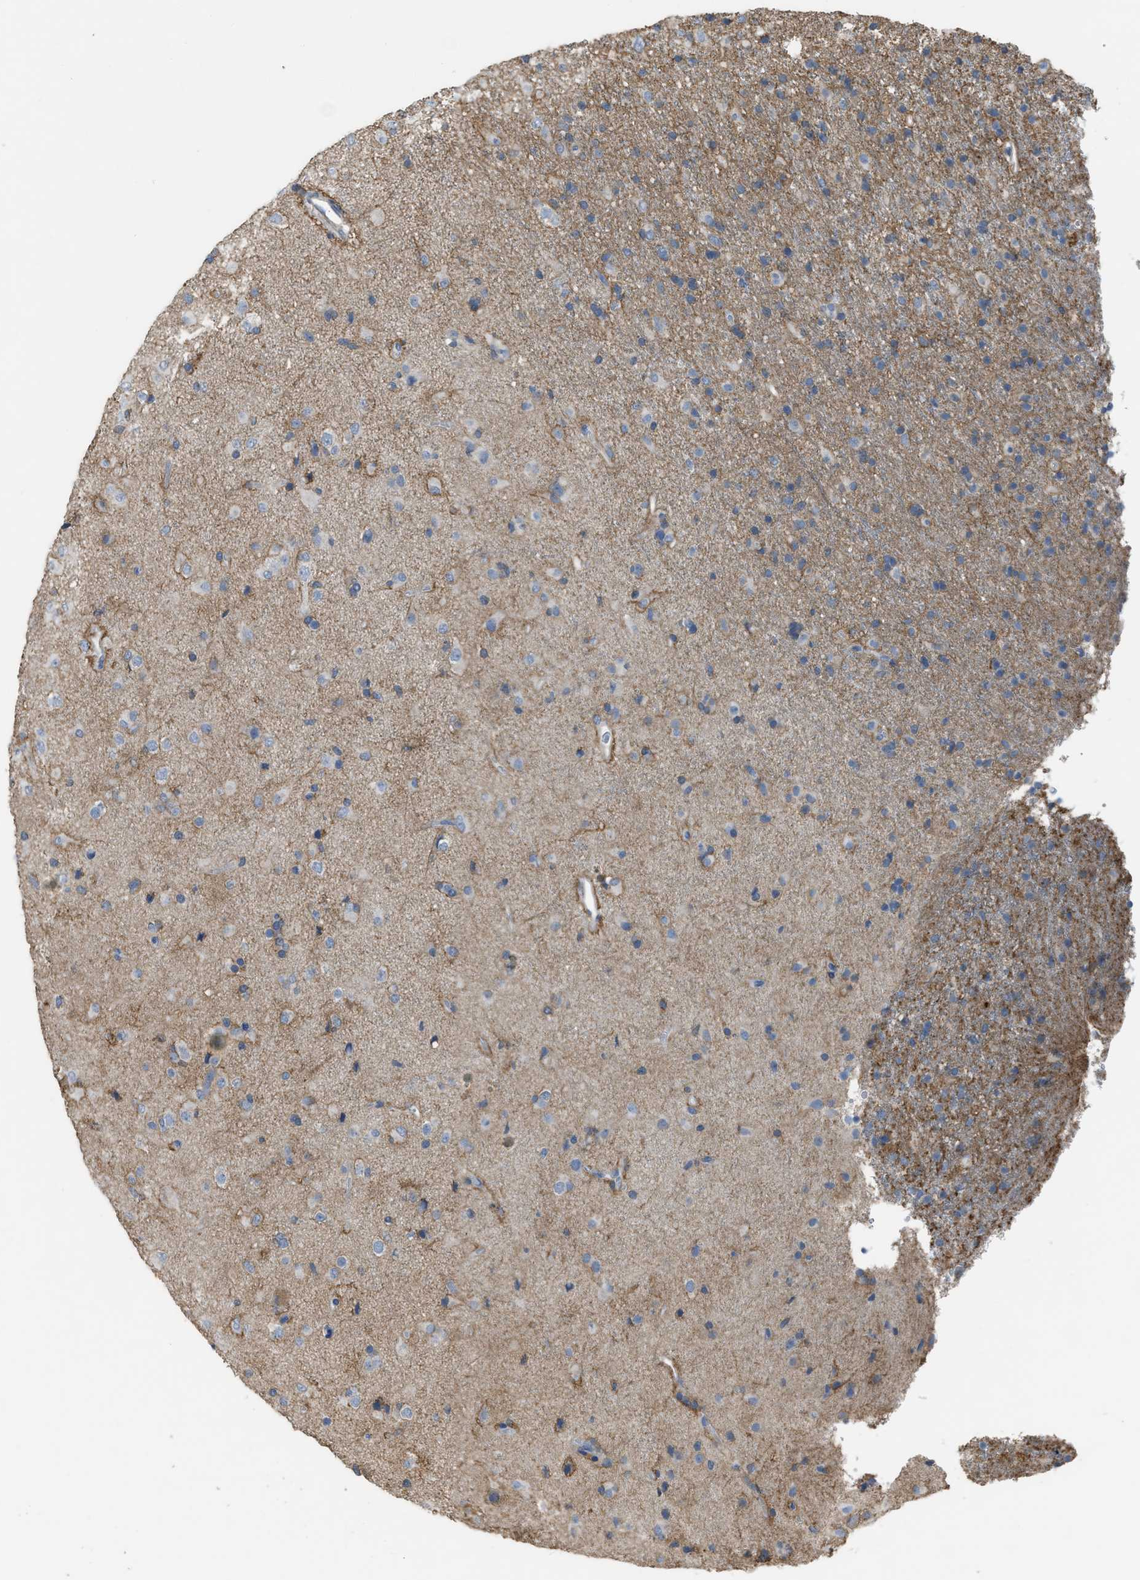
{"staining": {"intensity": "weak", "quantity": "<25%", "location": "cytoplasmic/membranous"}, "tissue": "glioma", "cell_type": "Tumor cells", "image_type": "cancer", "snomed": [{"axis": "morphology", "description": "Glioma, malignant, Low grade"}, {"axis": "topography", "description": "Brain"}], "caption": "This is a image of immunohistochemistry staining of malignant glioma (low-grade), which shows no staining in tumor cells.", "gene": "OR51E1", "patient": {"sex": "male", "age": 65}}